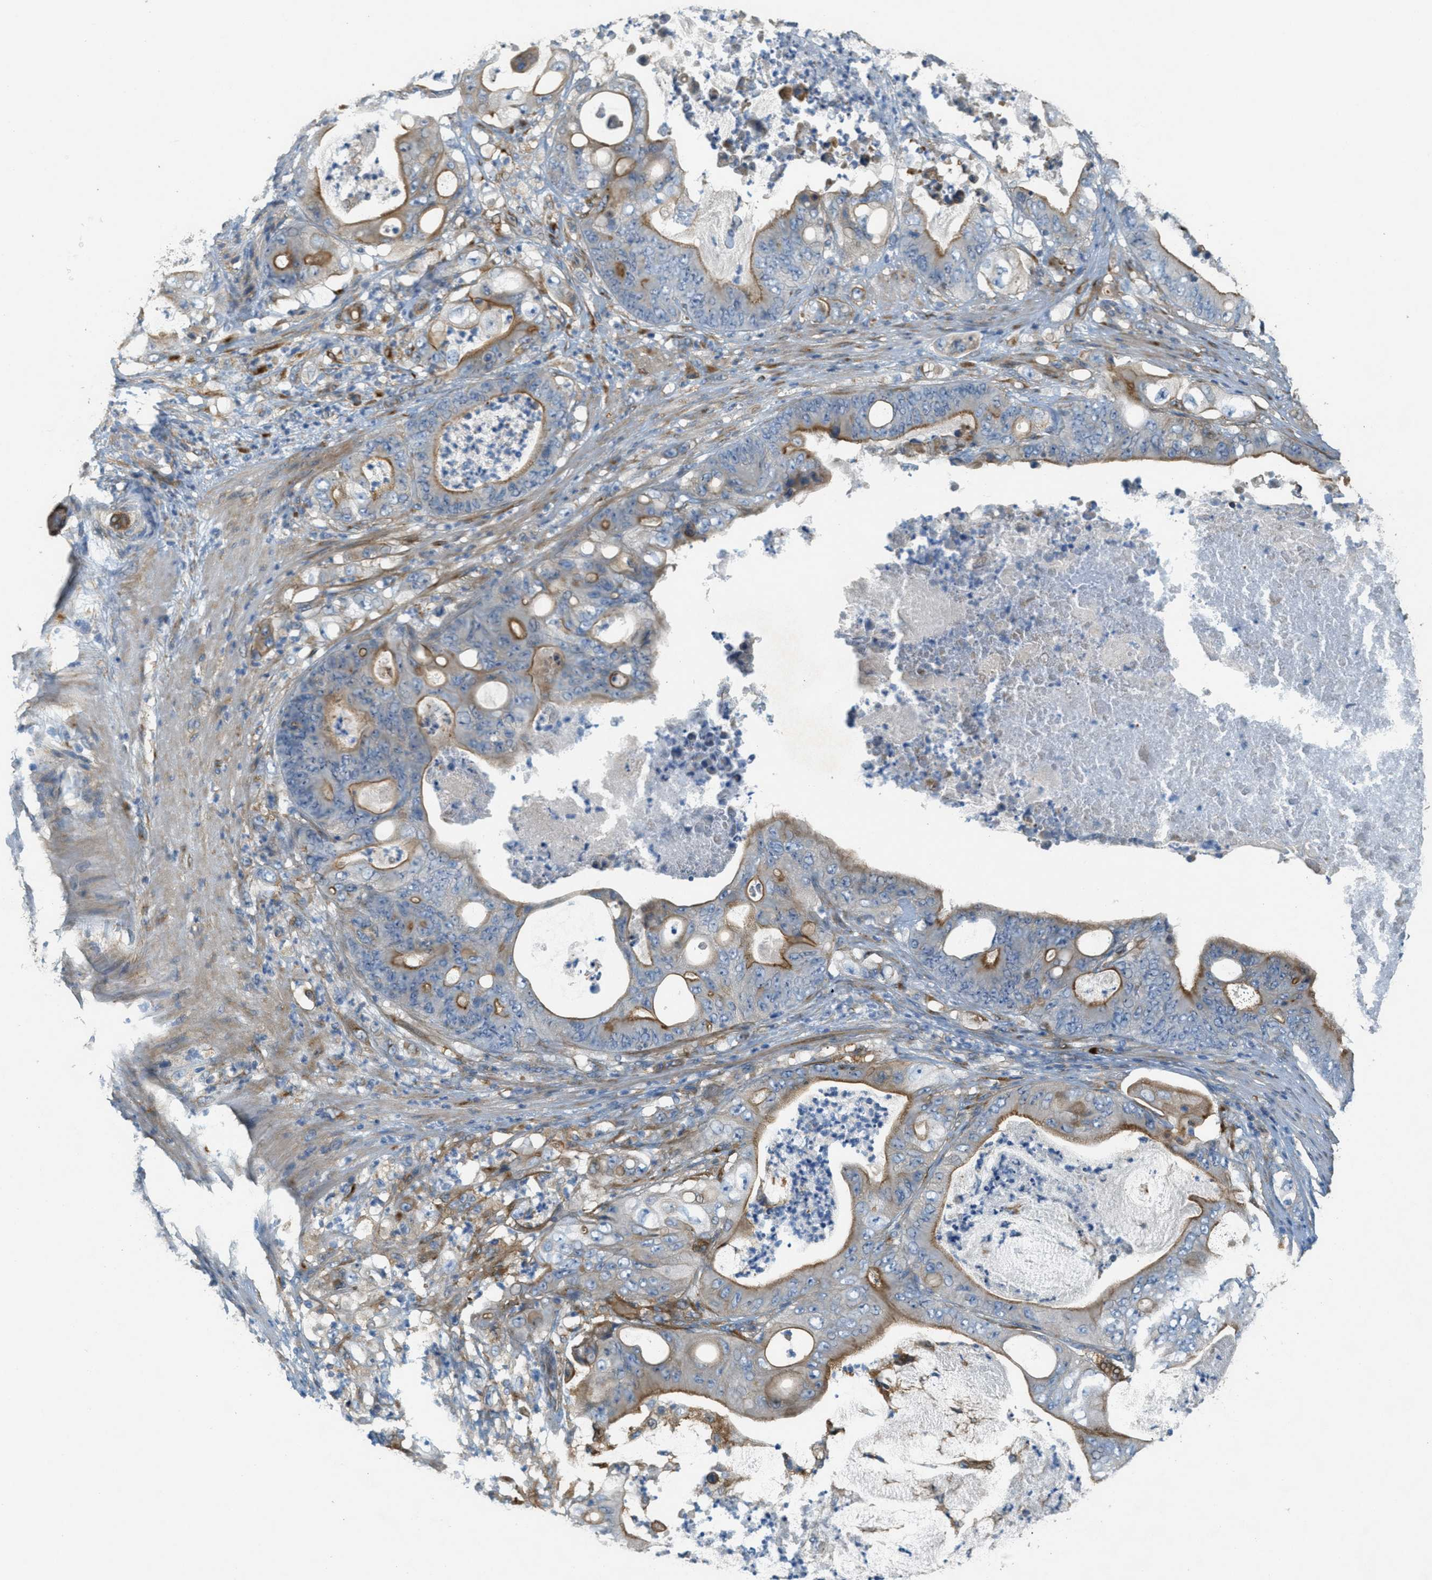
{"staining": {"intensity": "weak", "quantity": ">75%", "location": "cytoplasmic/membranous"}, "tissue": "stomach cancer", "cell_type": "Tumor cells", "image_type": "cancer", "snomed": [{"axis": "morphology", "description": "Adenocarcinoma, NOS"}, {"axis": "topography", "description": "Stomach"}], "caption": "Stomach cancer stained with IHC displays weak cytoplasmic/membranous positivity in approximately >75% of tumor cells.", "gene": "ADCY5", "patient": {"sex": "female", "age": 73}}